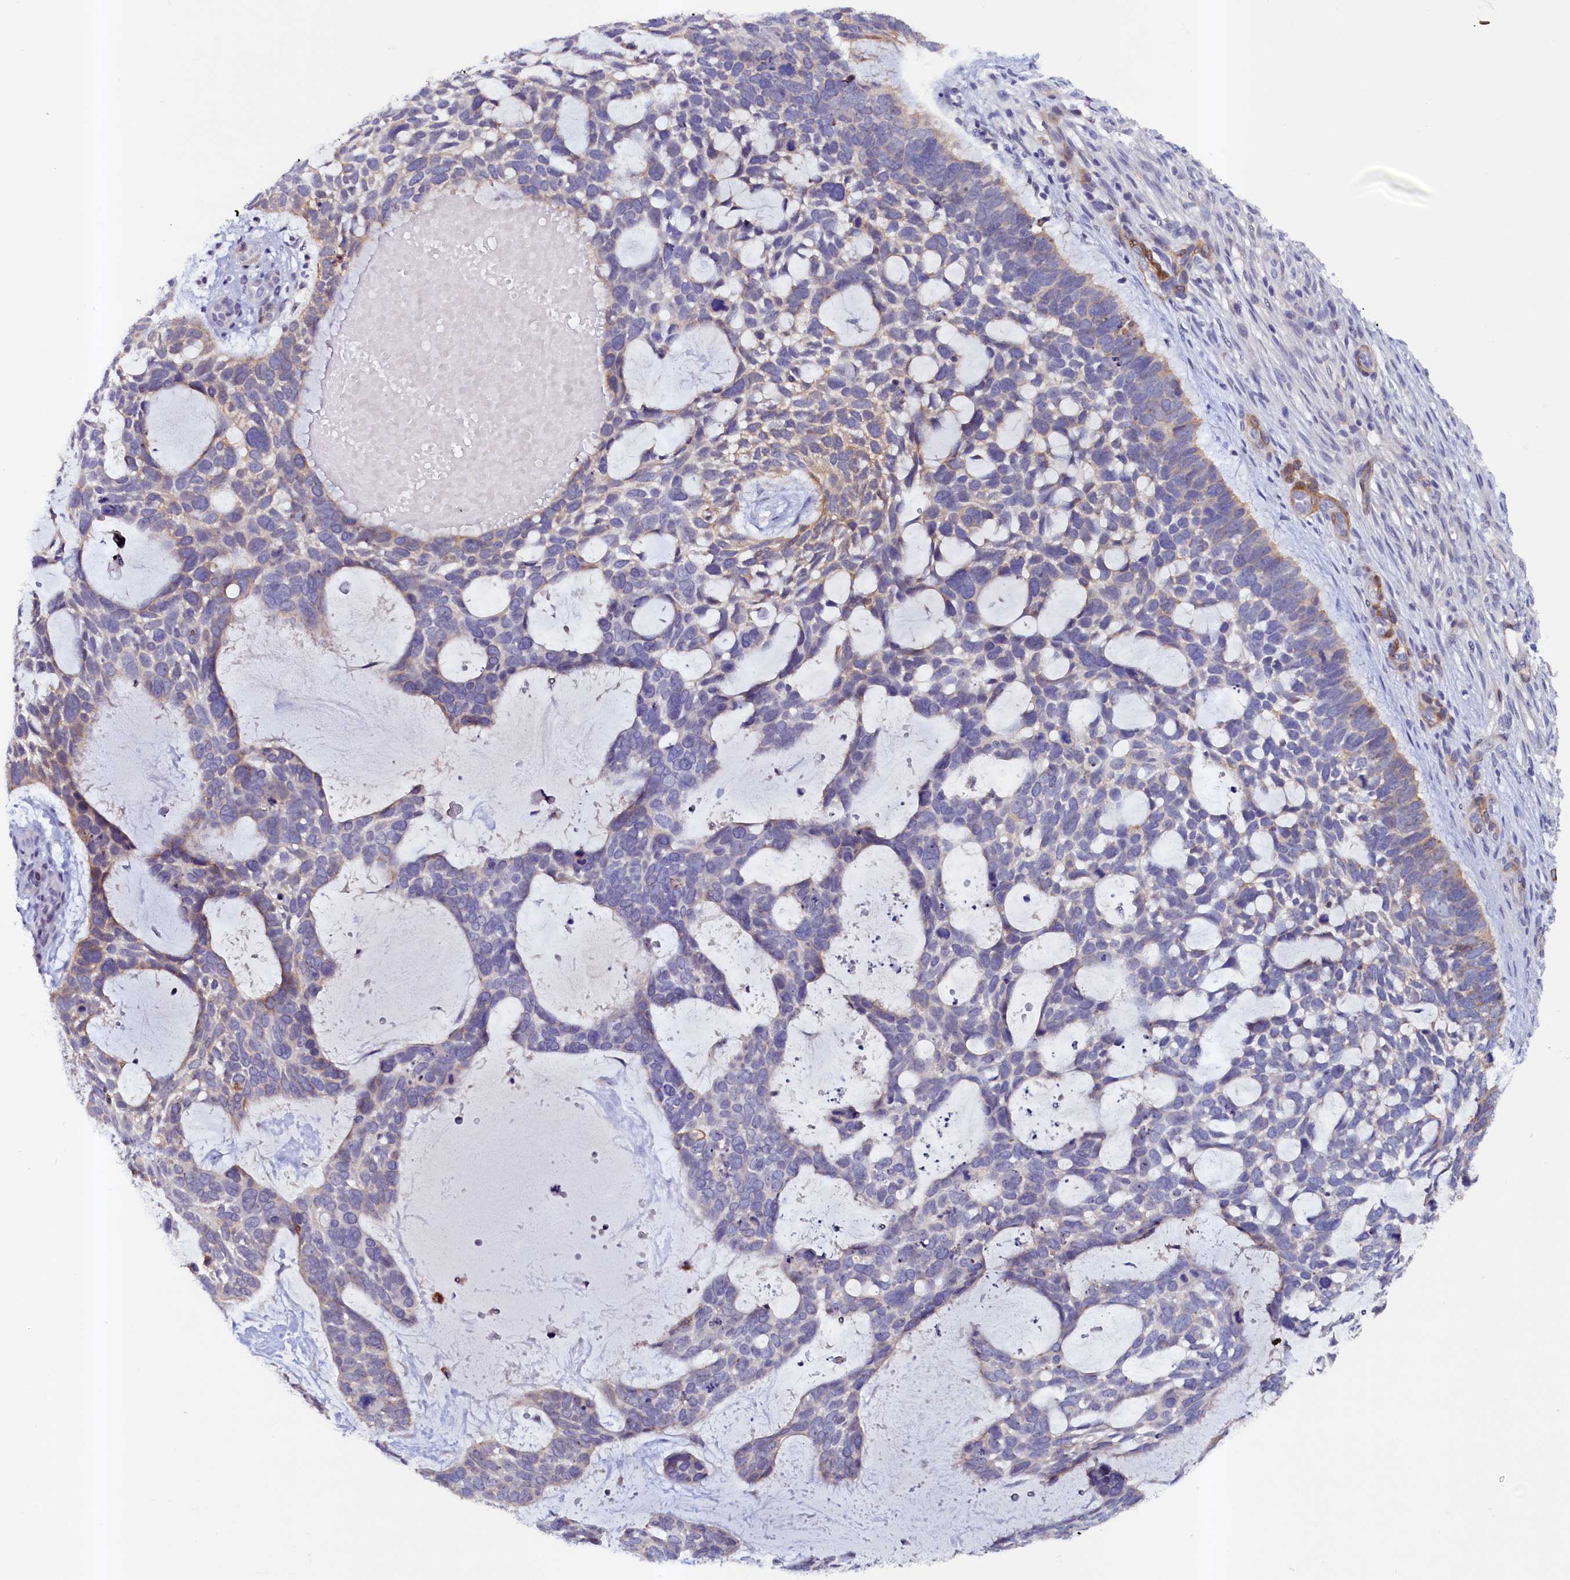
{"staining": {"intensity": "negative", "quantity": "none", "location": "none"}, "tissue": "skin cancer", "cell_type": "Tumor cells", "image_type": "cancer", "snomed": [{"axis": "morphology", "description": "Basal cell carcinoma"}, {"axis": "topography", "description": "Skin"}], "caption": "An immunohistochemistry image of skin cancer (basal cell carcinoma) is shown. There is no staining in tumor cells of skin cancer (basal cell carcinoma).", "gene": "PACSIN3", "patient": {"sex": "male", "age": 88}}